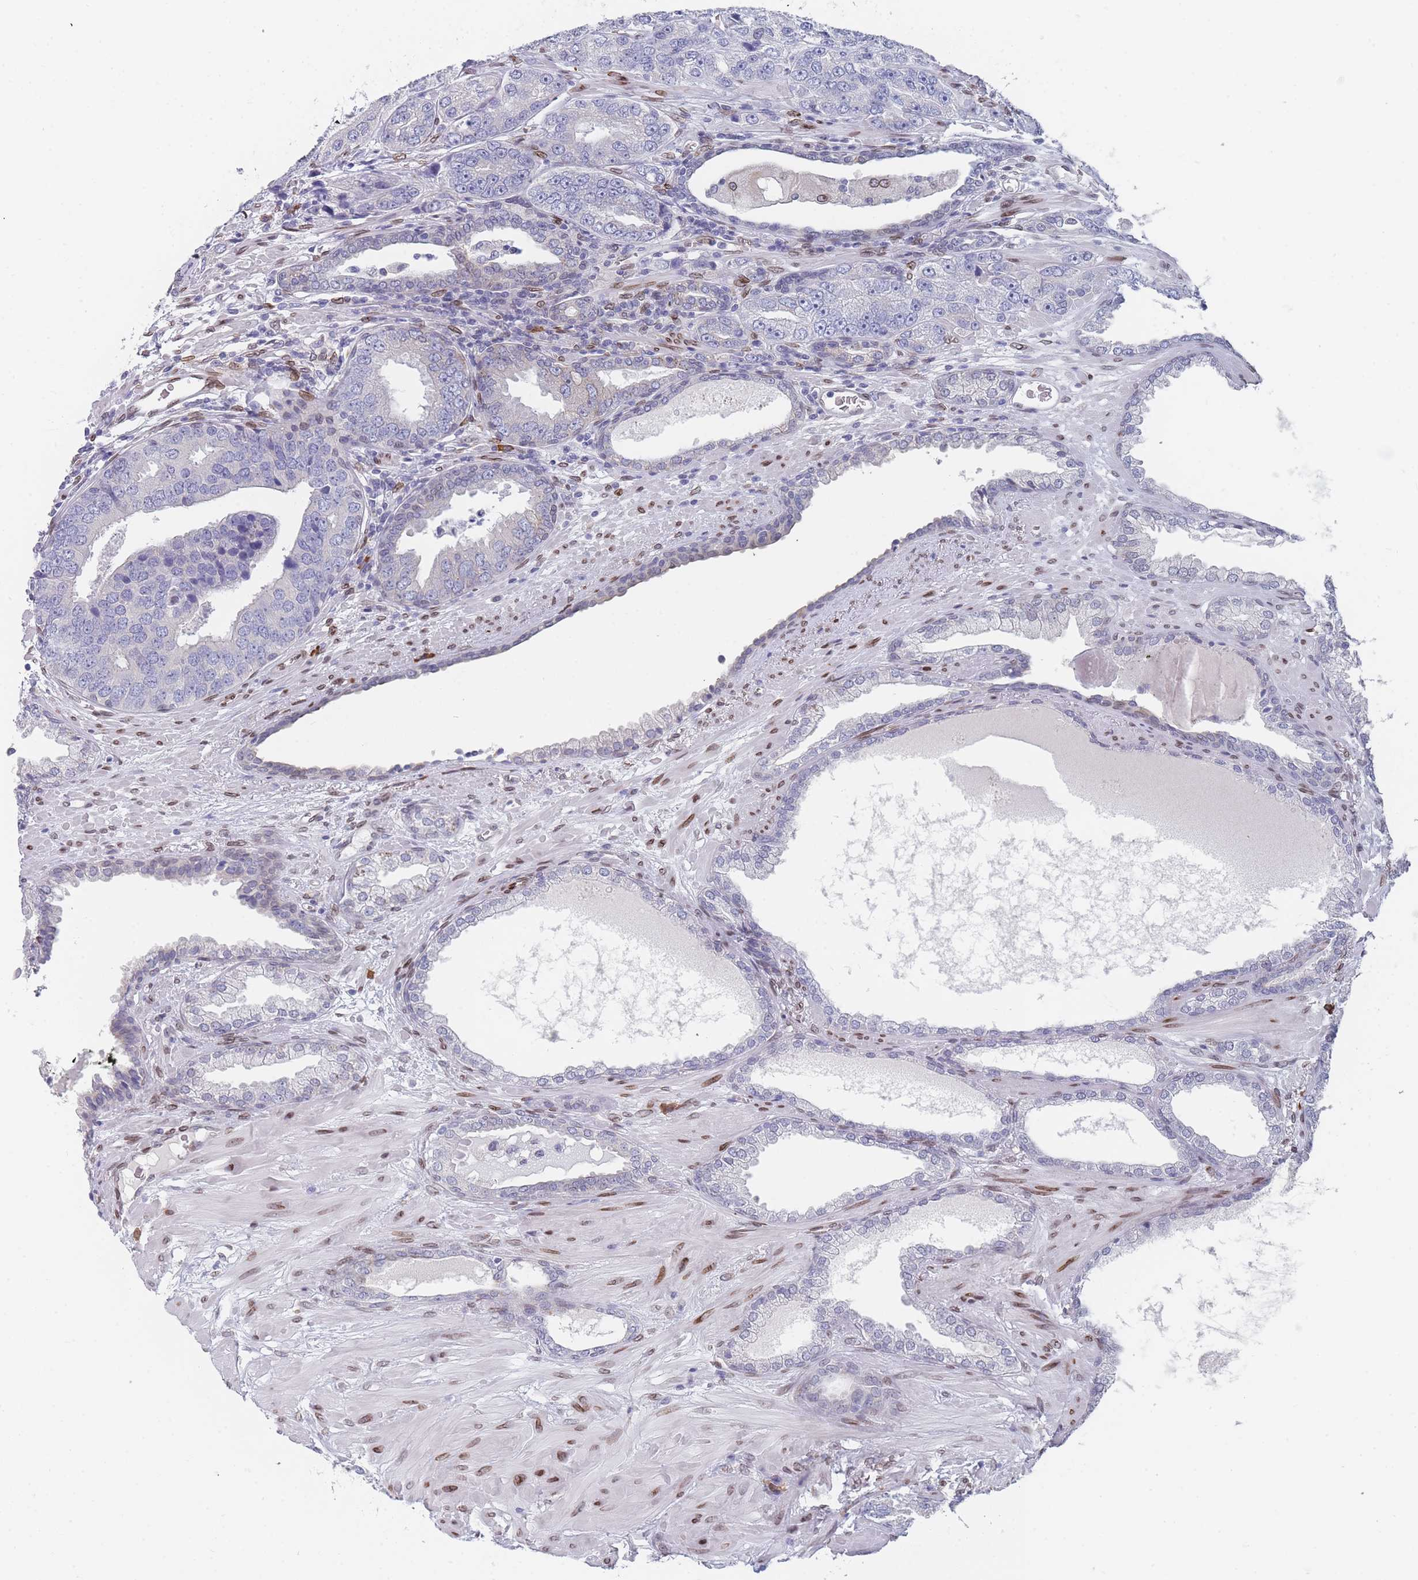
{"staining": {"intensity": "negative", "quantity": "none", "location": "none"}, "tissue": "prostate cancer", "cell_type": "Tumor cells", "image_type": "cancer", "snomed": [{"axis": "morphology", "description": "Adenocarcinoma, High grade"}, {"axis": "topography", "description": "Prostate"}], "caption": "Immunohistochemistry of human prostate cancer displays no positivity in tumor cells.", "gene": "ZBTB1", "patient": {"sex": "male", "age": 71}}